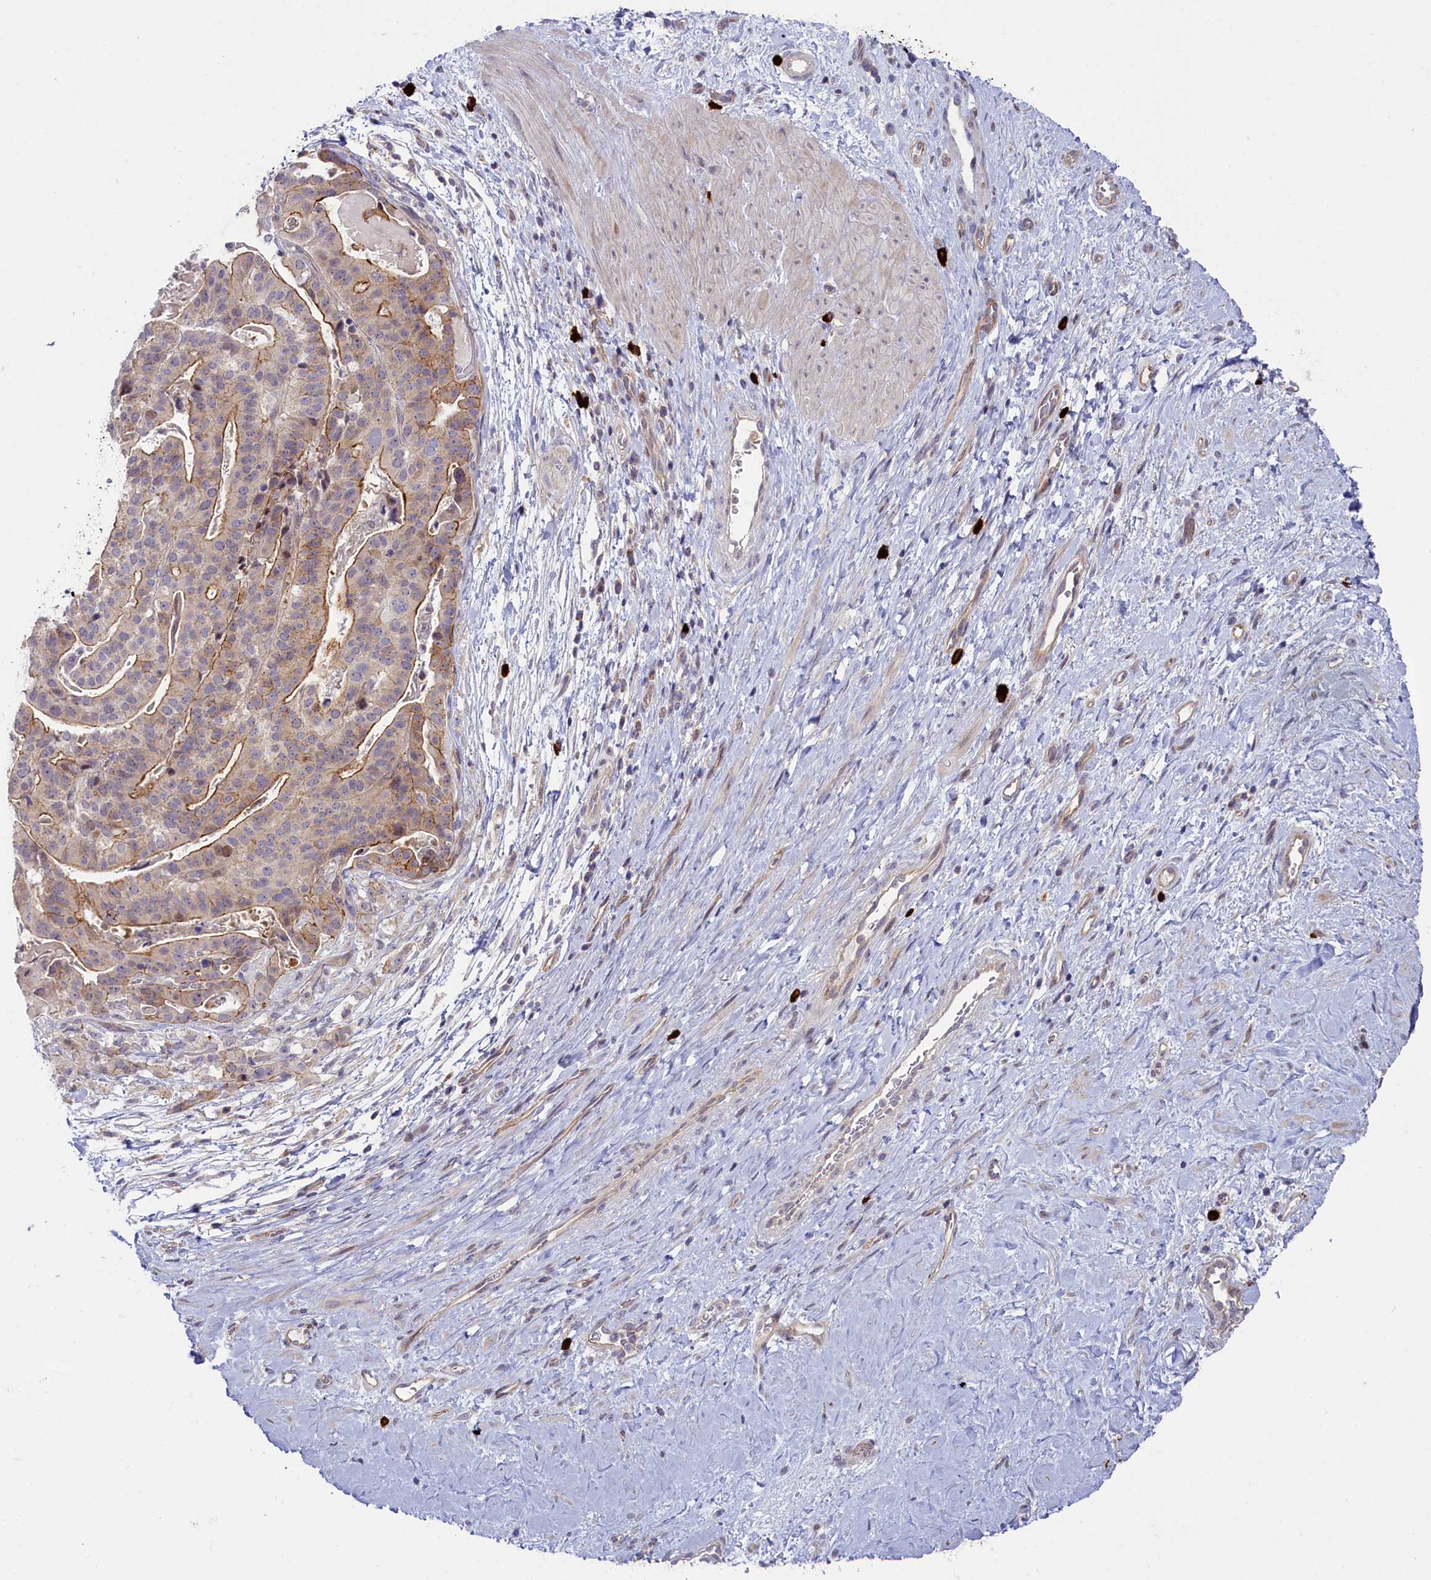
{"staining": {"intensity": "moderate", "quantity": "25%-75%", "location": "cytoplasmic/membranous"}, "tissue": "stomach cancer", "cell_type": "Tumor cells", "image_type": "cancer", "snomed": [{"axis": "morphology", "description": "Adenocarcinoma, NOS"}, {"axis": "topography", "description": "Stomach"}], "caption": "Immunohistochemical staining of human stomach cancer exhibits moderate cytoplasmic/membranous protein expression in about 25%-75% of tumor cells. (IHC, brightfield microscopy, high magnification).", "gene": "CCL23", "patient": {"sex": "male", "age": 48}}